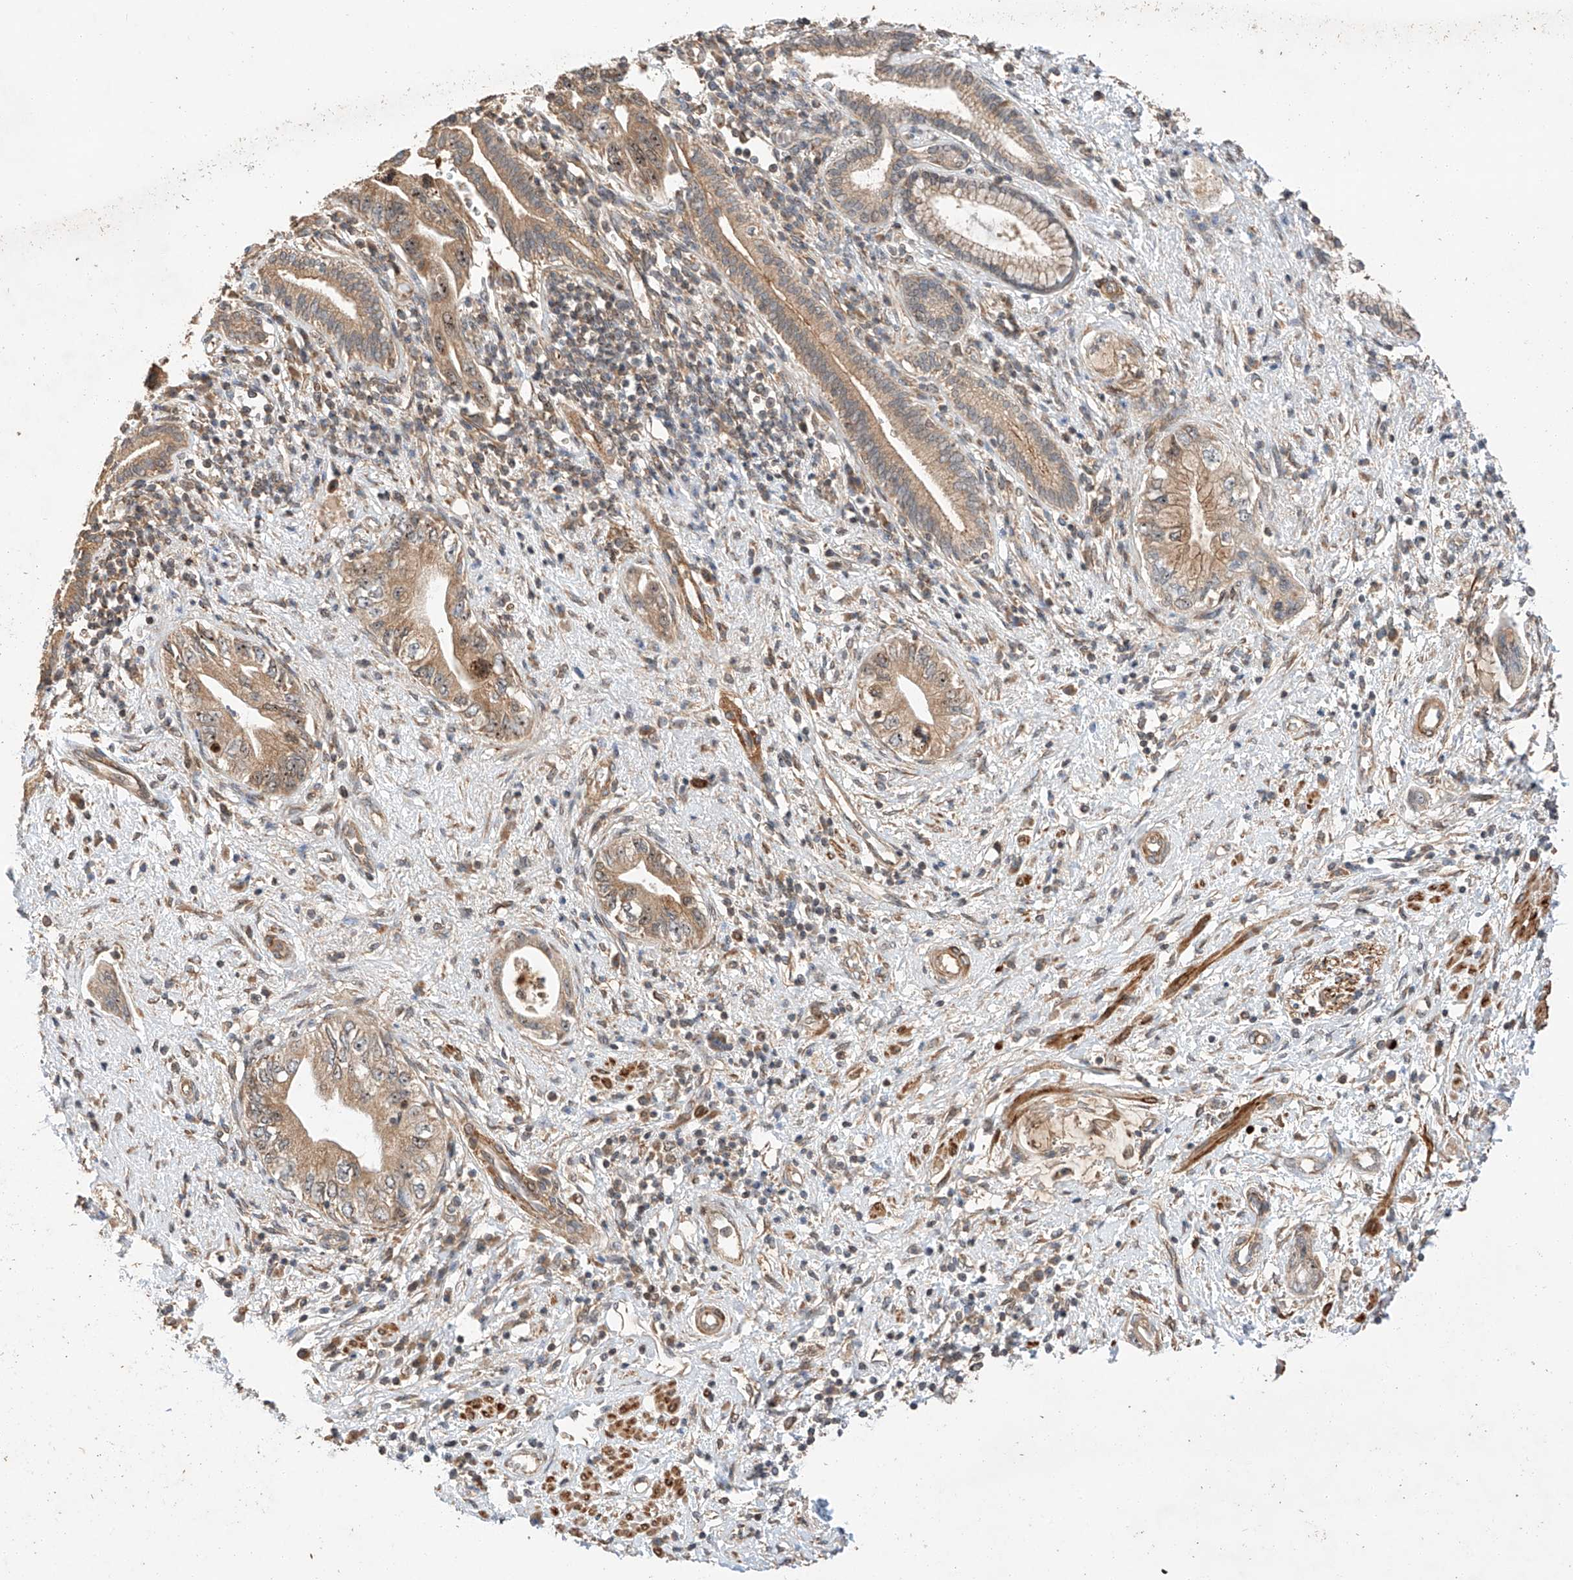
{"staining": {"intensity": "weak", "quantity": ">75%", "location": "cytoplasmic/membranous"}, "tissue": "pancreatic cancer", "cell_type": "Tumor cells", "image_type": "cancer", "snomed": [{"axis": "morphology", "description": "Adenocarcinoma, NOS"}, {"axis": "topography", "description": "Pancreas"}], "caption": "Protein staining of pancreatic adenocarcinoma tissue displays weak cytoplasmic/membranous staining in approximately >75% of tumor cells. The protein is shown in brown color, while the nuclei are stained blue.", "gene": "RAB23", "patient": {"sex": "female", "age": 73}}